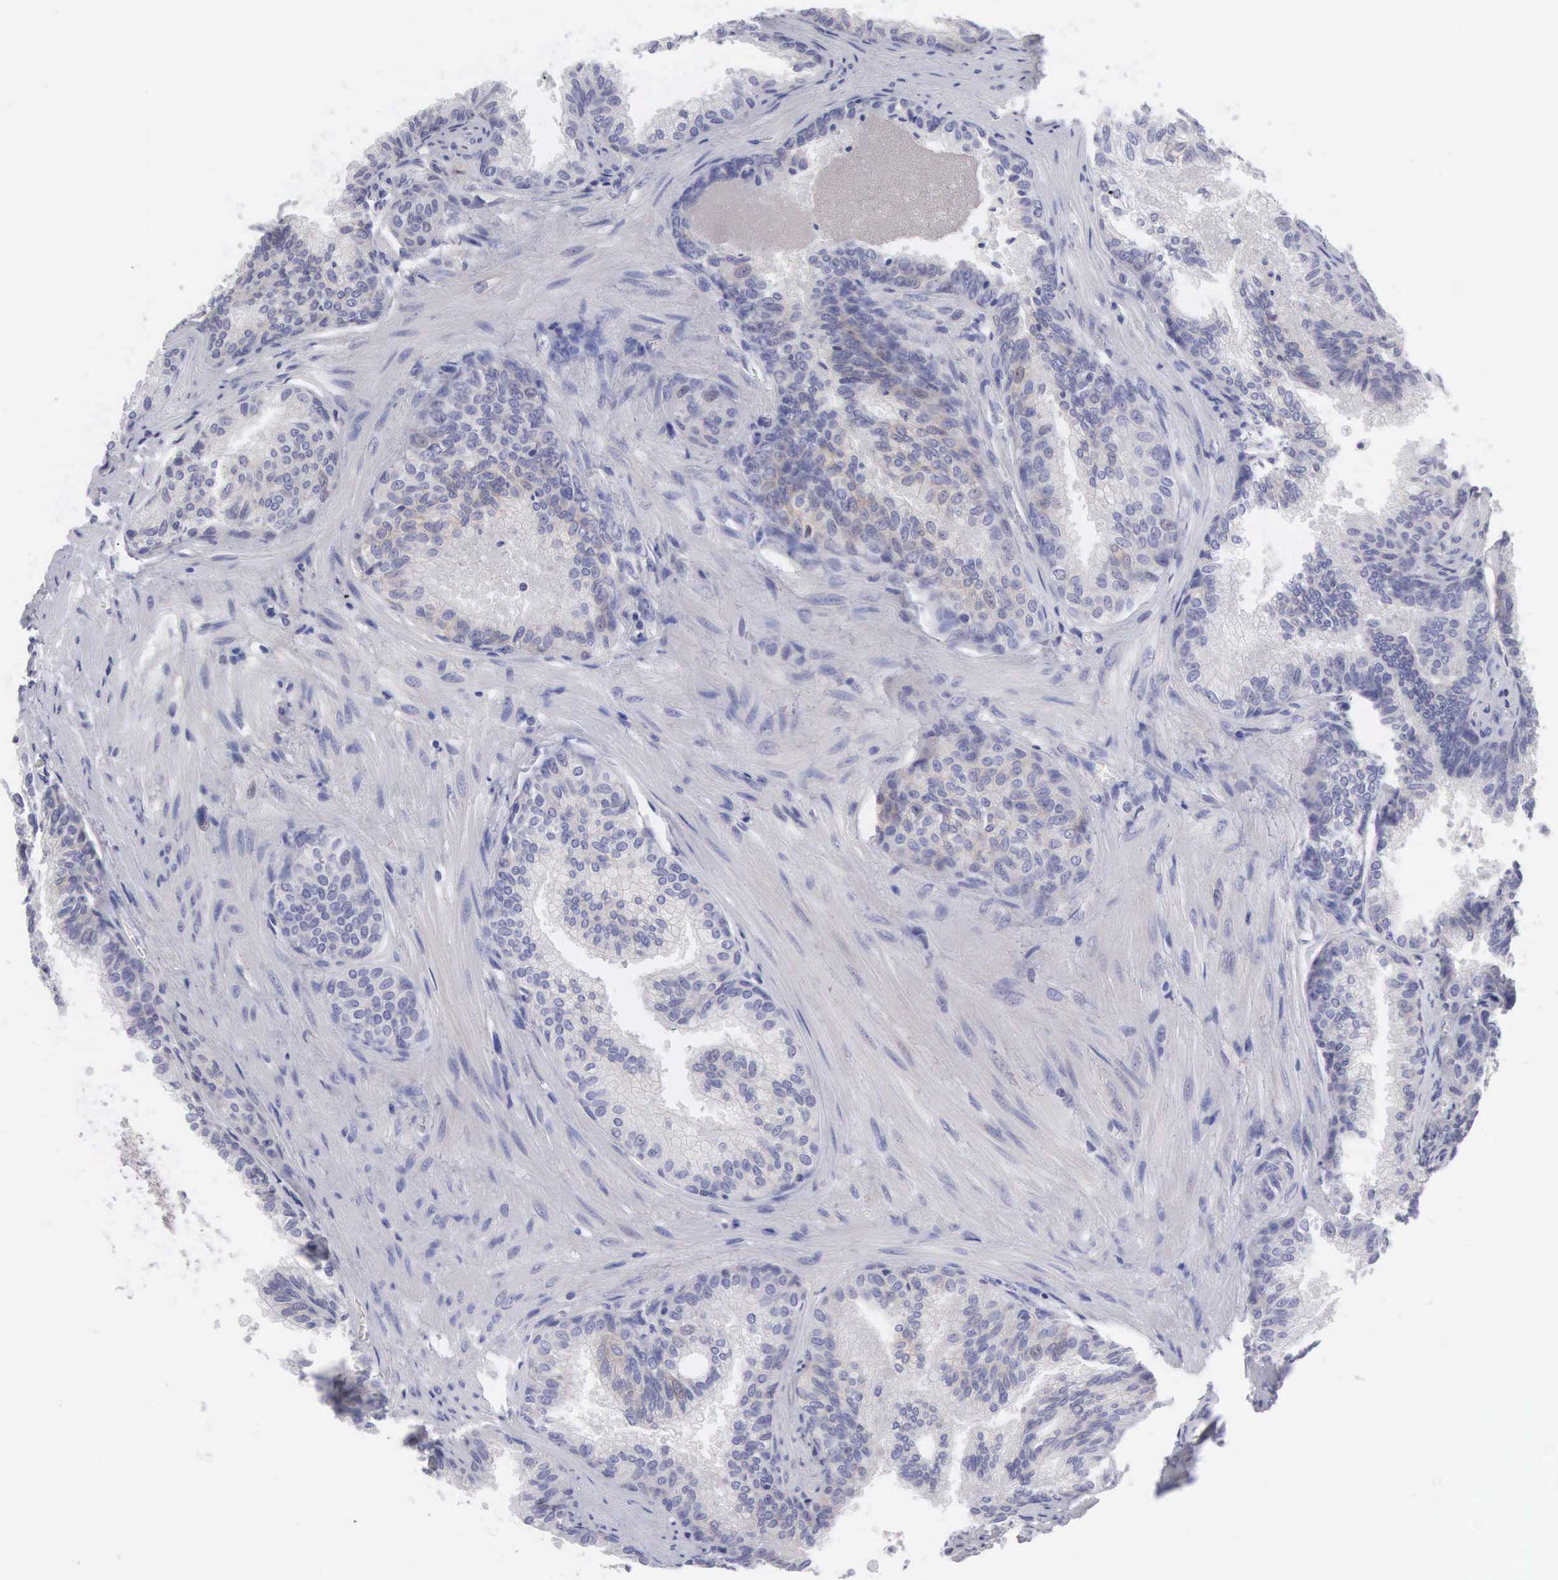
{"staining": {"intensity": "negative", "quantity": "none", "location": "none"}, "tissue": "prostate", "cell_type": "Glandular cells", "image_type": "normal", "snomed": [{"axis": "morphology", "description": "Normal tissue, NOS"}, {"axis": "topography", "description": "Prostate"}], "caption": "Prostate was stained to show a protein in brown. There is no significant expression in glandular cells. (Stains: DAB (3,3'-diaminobenzidine) immunohistochemistry (IHC) with hematoxylin counter stain, Microscopy: brightfield microscopy at high magnification).", "gene": "SLITRK4", "patient": {"sex": "male", "age": 68}}